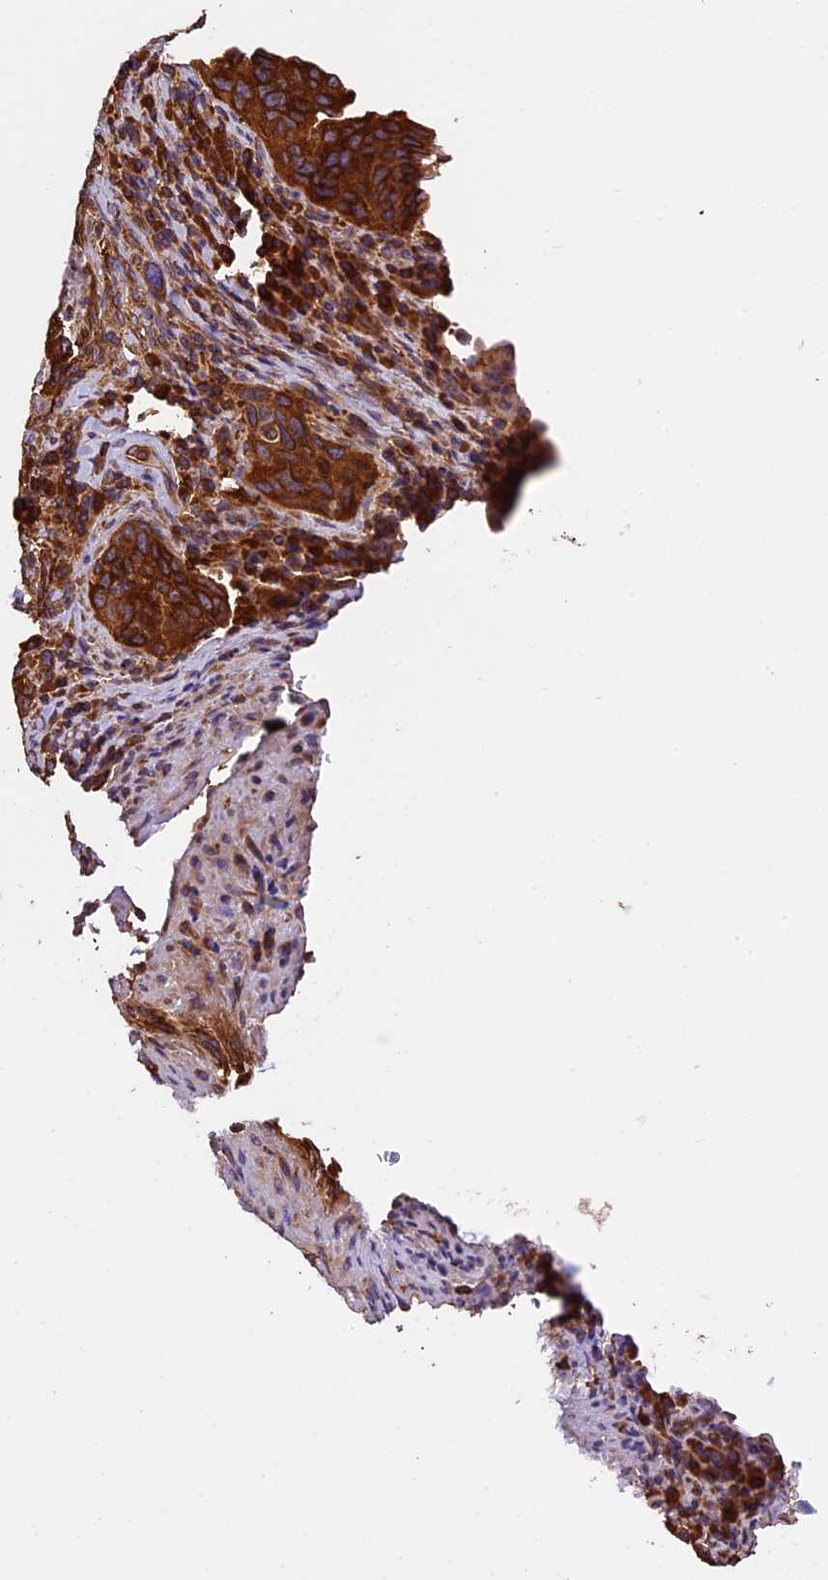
{"staining": {"intensity": "strong", "quantity": ">75%", "location": "cytoplasmic/membranous"}, "tissue": "cervical cancer", "cell_type": "Tumor cells", "image_type": "cancer", "snomed": [{"axis": "morphology", "description": "Squamous cell carcinoma, NOS"}, {"axis": "topography", "description": "Cervix"}], "caption": "Squamous cell carcinoma (cervical) stained with IHC shows strong cytoplasmic/membranous staining in about >75% of tumor cells.", "gene": "KARS1", "patient": {"sex": "female", "age": 53}}